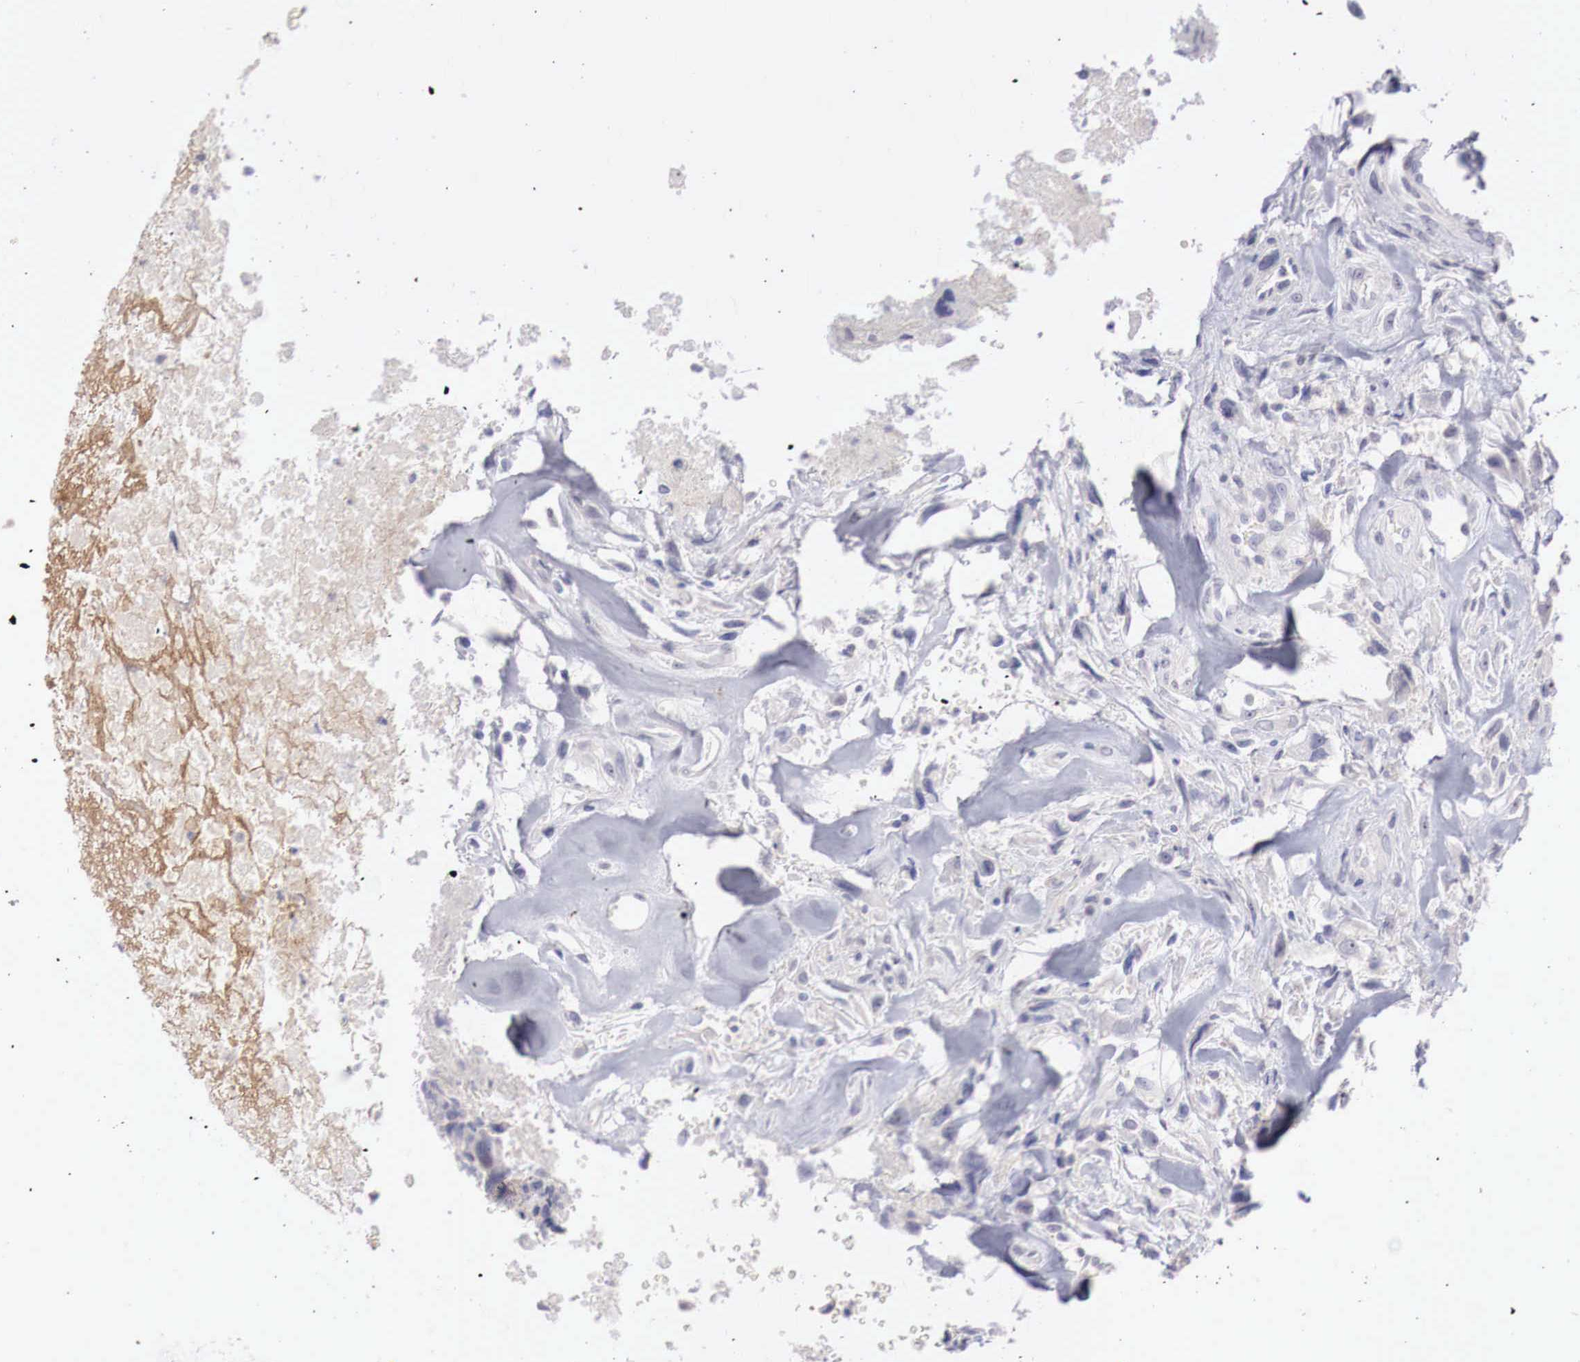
{"staining": {"intensity": "negative", "quantity": "none", "location": "none"}, "tissue": "breast cancer", "cell_type": "Tumor cells", "image_type": "cancer", "snomed": [{"axis": "morphology", "description": "Neoplasm, malignant, NOS"}, {"axis": "topography", "description": "Breast"}], "caption": "Breast cancer (neoplasm (malignant)) stained for a protein using immunohistochemistry (IHC) exhibits no staining tumor cells.", "gene": "GATA1", "patient": {"sex": "female", "age": 50}}